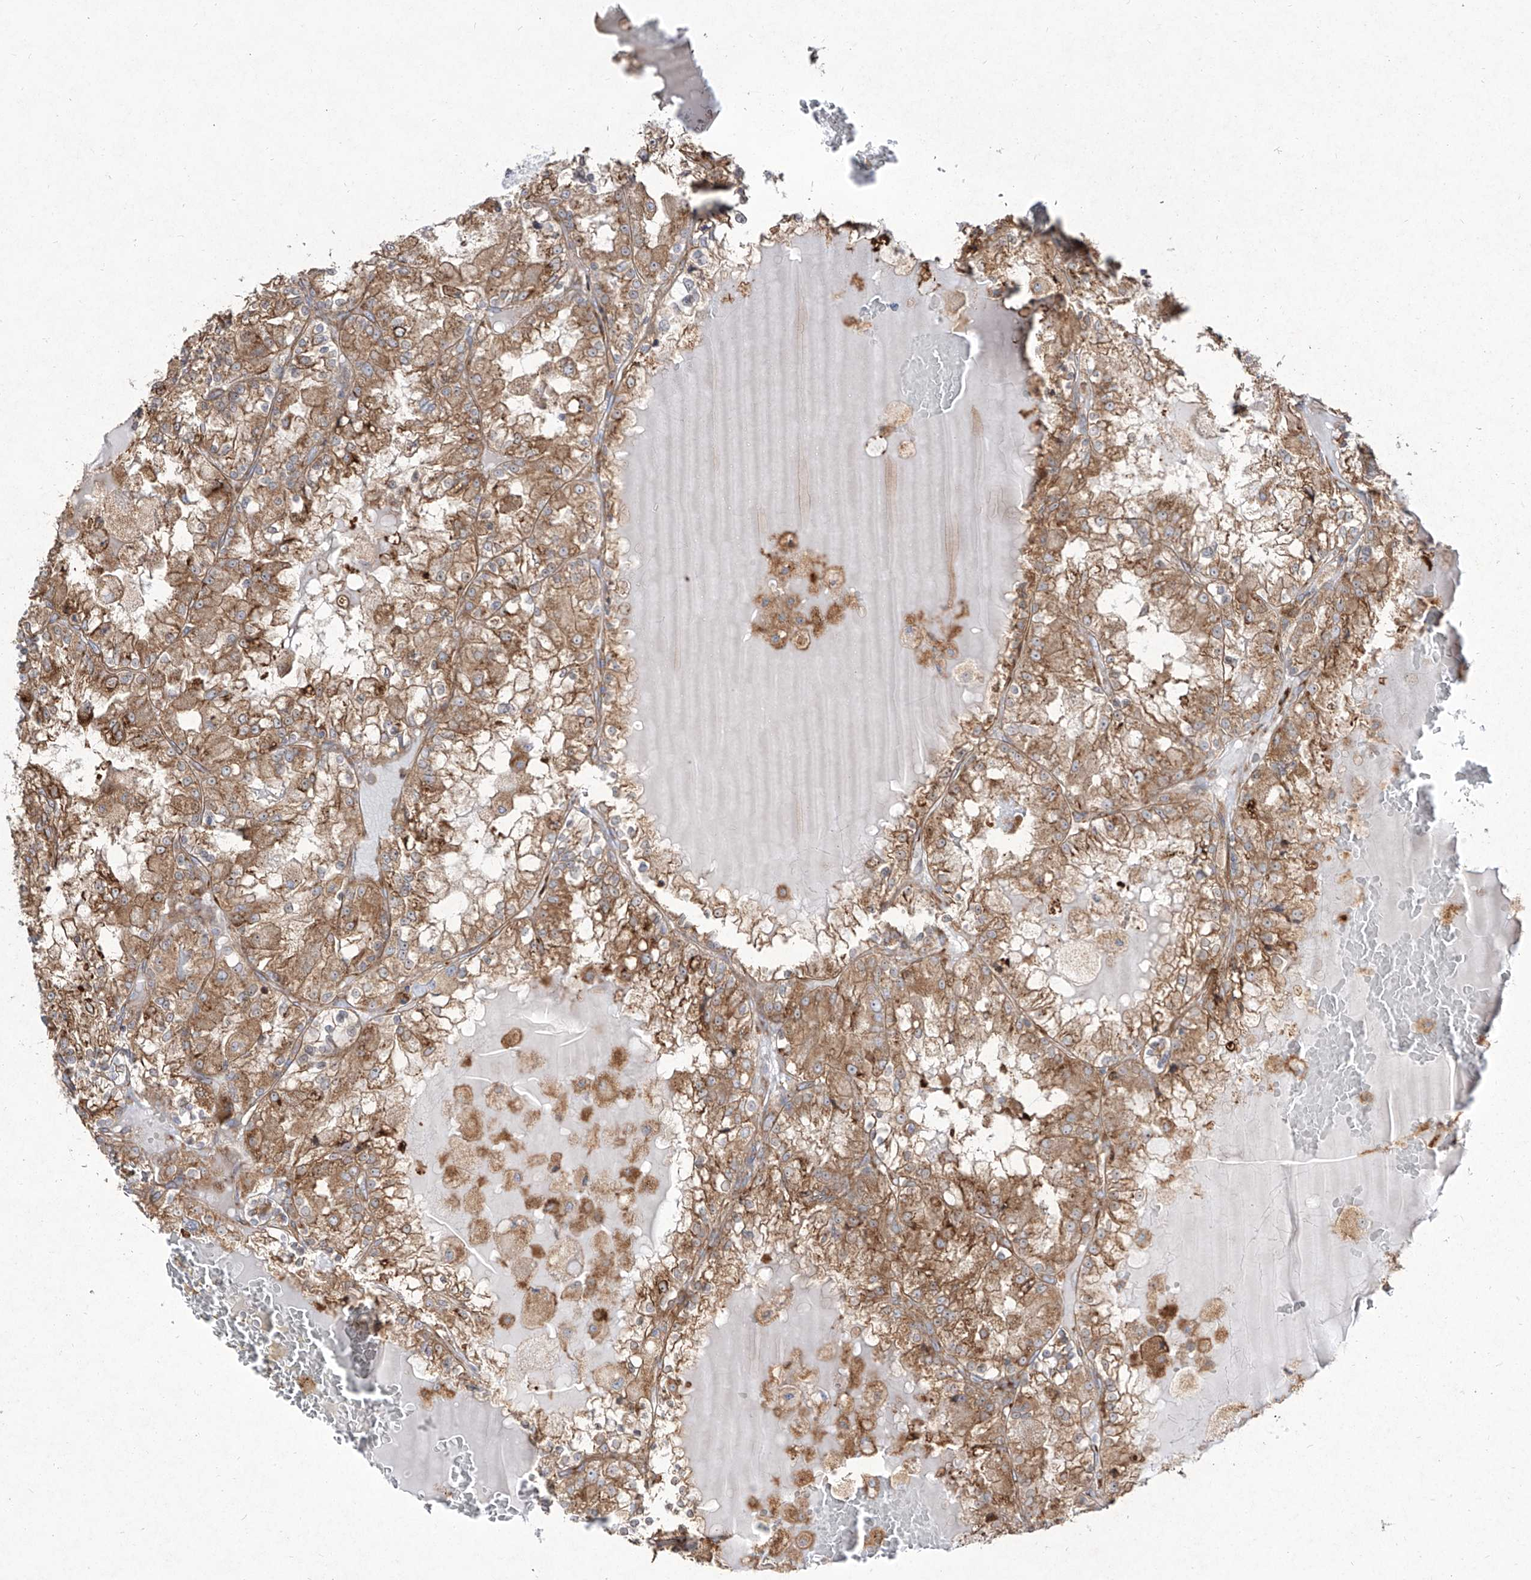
{"staining": {"intensity": "moderate", "quantity": ">75%", "location": "cytoplasmic/membranous"}, "tissue": "renal cancer", "cell_type": "Tumor cells", "image_type": "cancer", "snomed": [{"axis": "morphology", "description": "Adenocarcinoma, NOS"}, {"axis": "topography", "description": "Kidney"}], "caption": "Renal adenocarcinoma stained with a protein marker displays moderate staining in tumor cells.", "gene": "RPS25", "patient": {"sex": "female", "age": 56}}